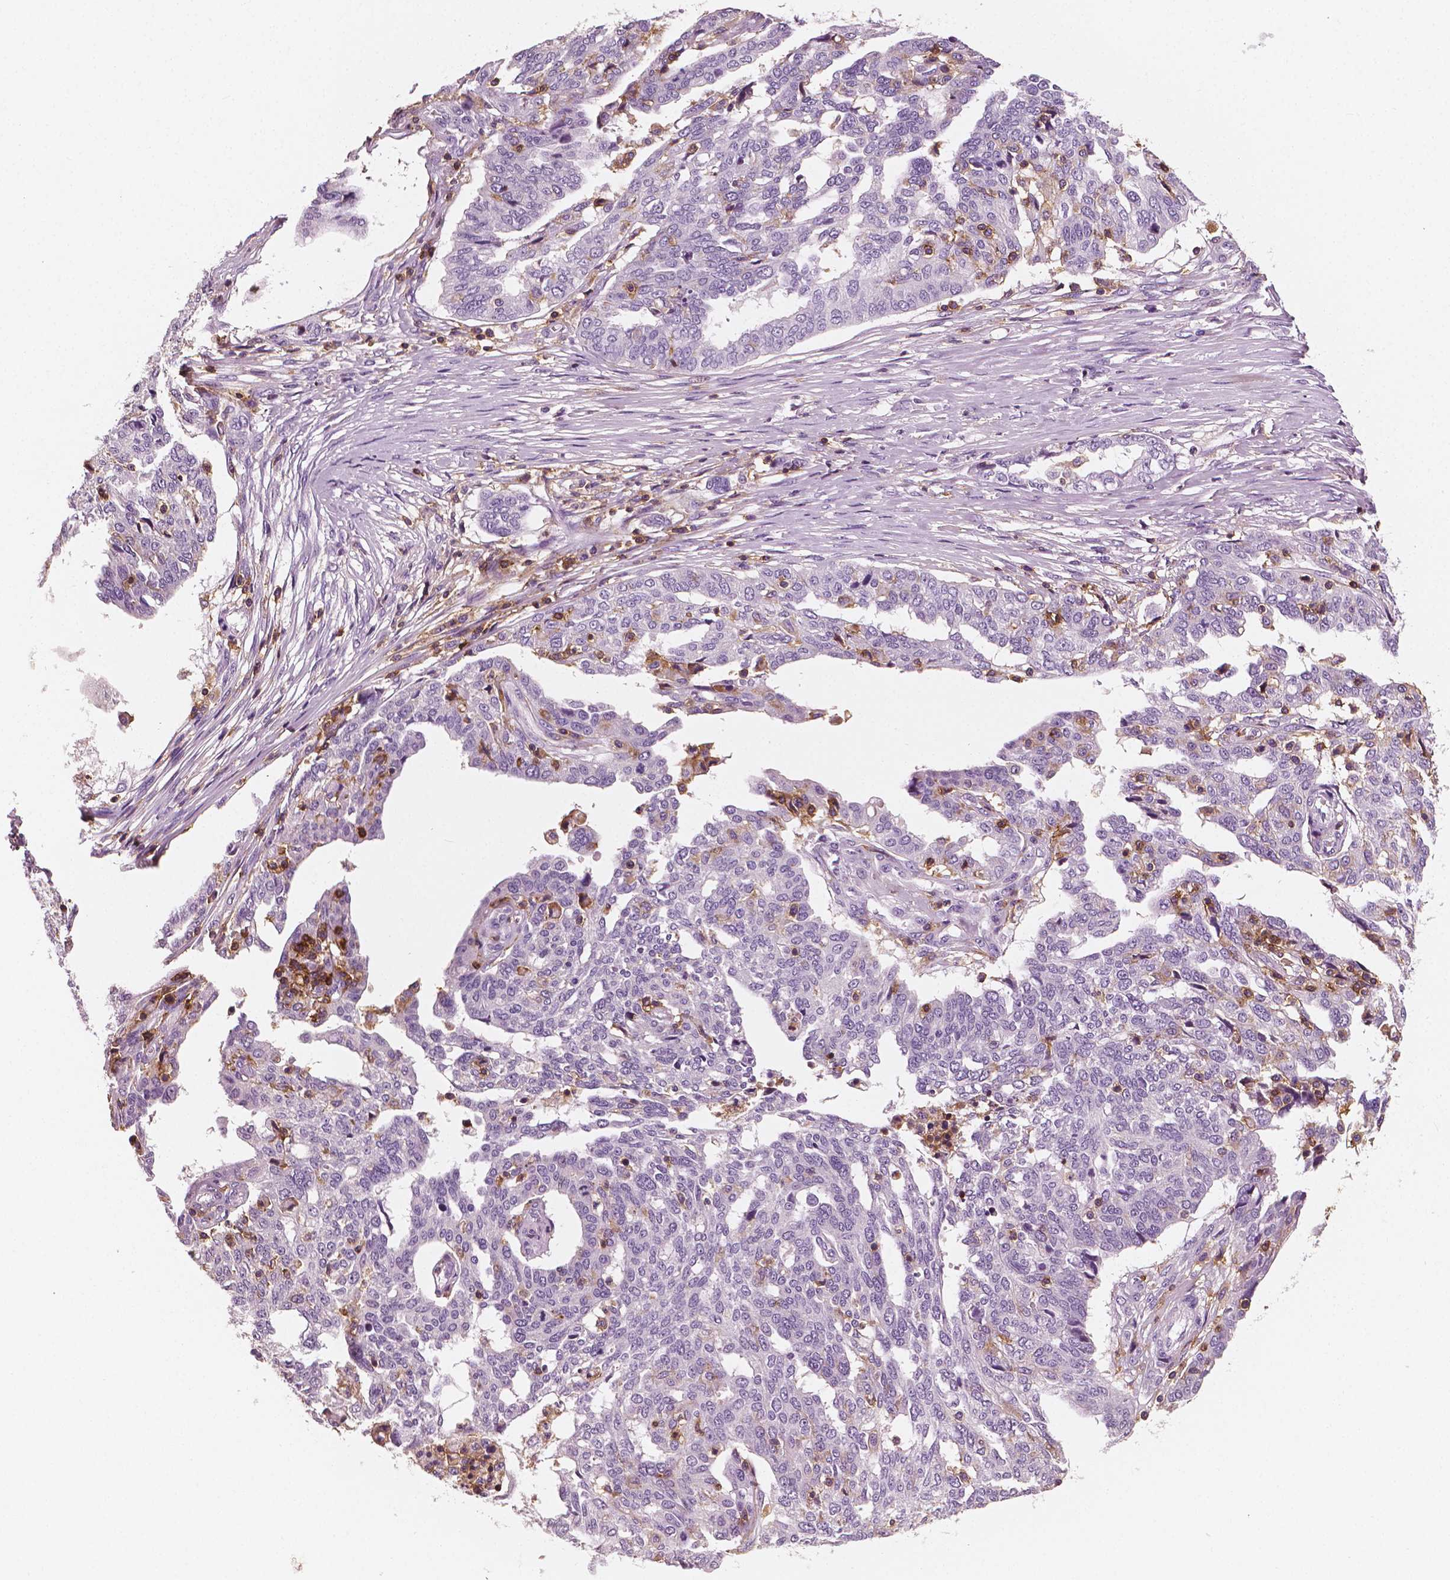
{"staining": {"intensity": "negative", "quantity": "none", "location": "none"}, "tissue": "ovarian cancer", "cell_type": "Tumor cells", "image_type": "cancer", "snomed": [{"axis": "morphology", "description": "Cystadenocarcinoma, serous, NOS"}, {"axis": "topography", "description": "Ovary"}], "caption": "Ovarian cancer stained for a protein using immunohistochemistry reveals no expression tumor cells.", "gene": "PTPRC", "patient": {"sex": "female", "age": 67}}